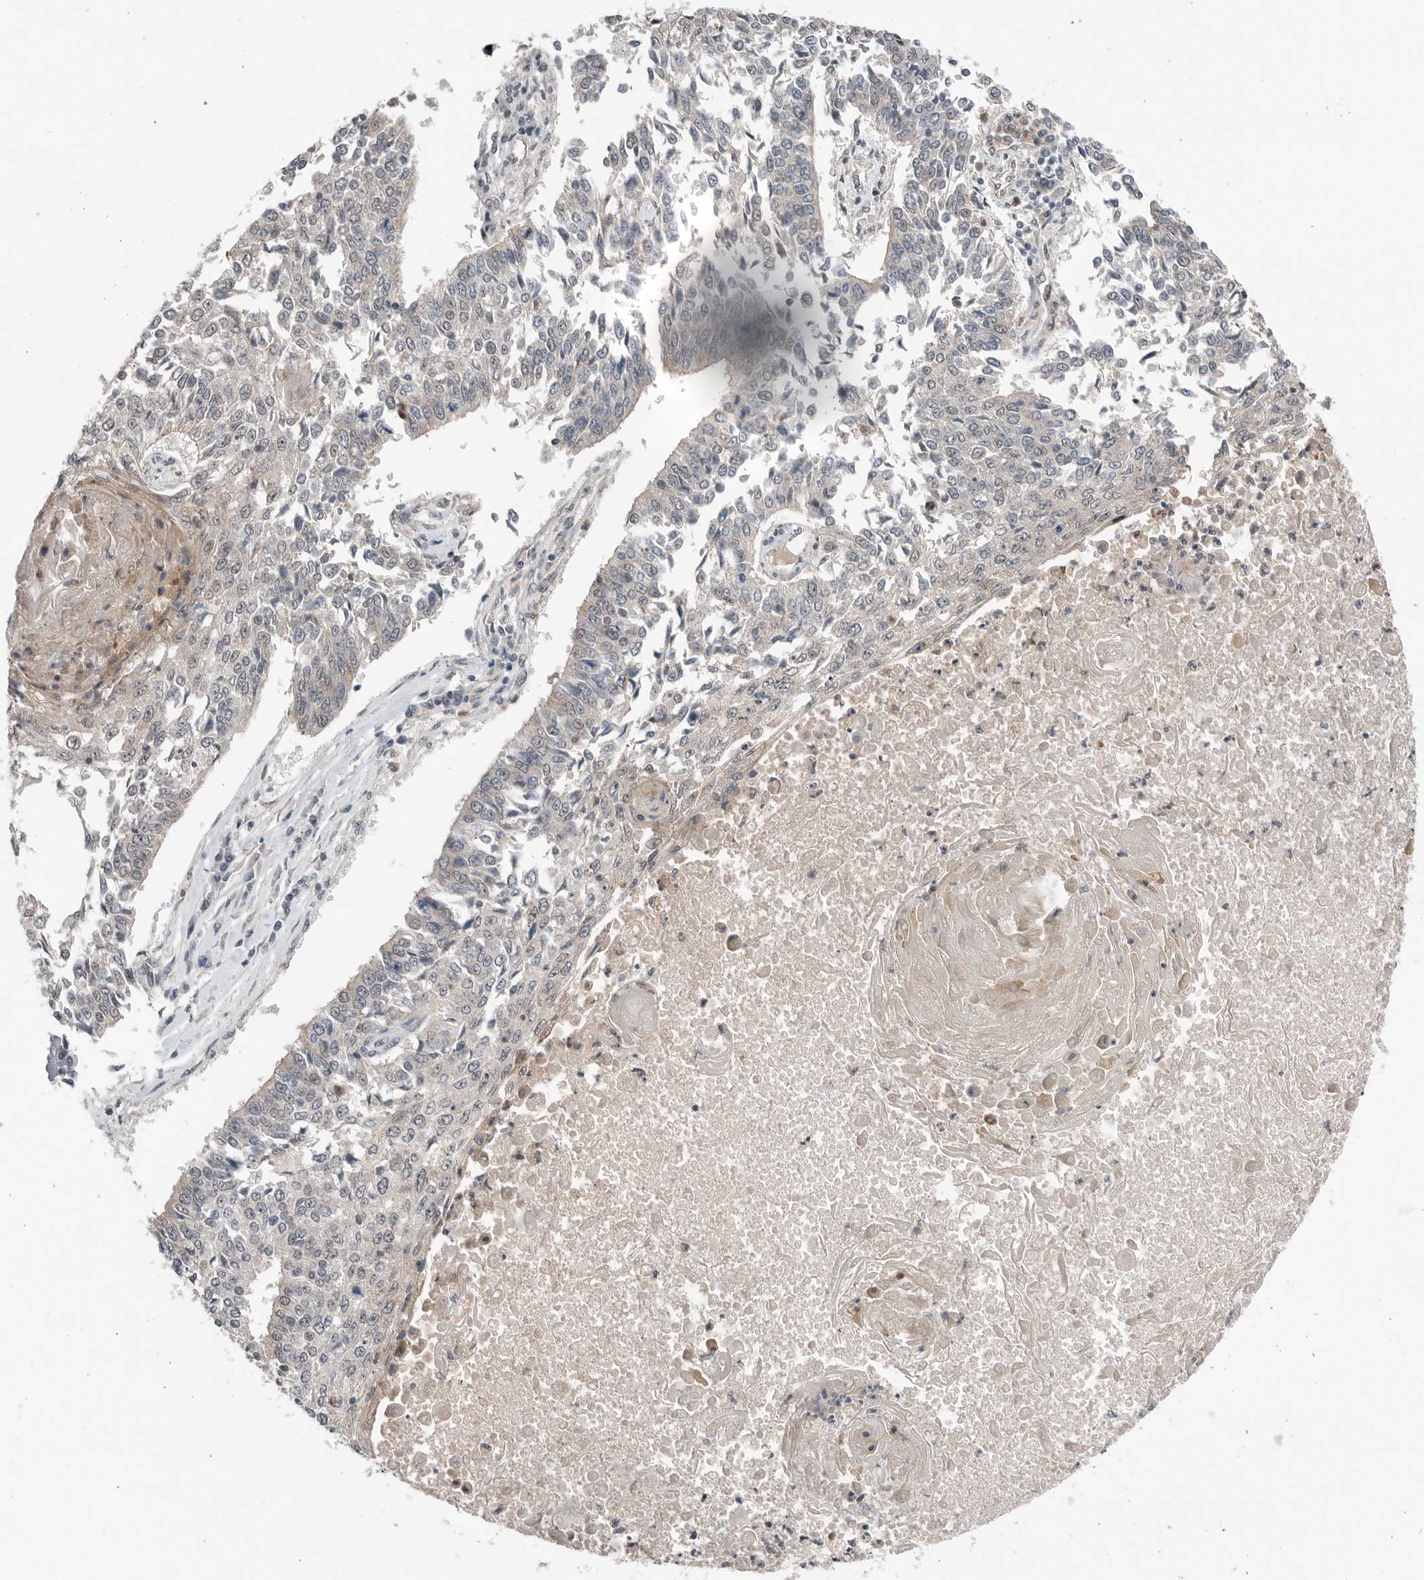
{"staining": {"intensity": "negative", "quantity": "none", "location": "none"}, "tissue": "lung cancer", "cell_type": "Tumor cells", "image_type": "cancer", "snomed": [{"axis": "morphology", "description": "Normal tissue, NOS"}, {"axis": "morphology", "description": "Squamous cell carcinoma, NOS"}, {"axis": "topography", "description": "Cartilage tissue"}, {"axis": "topography", "description": "Bronchus"}, {"axis": "topography", "description": "Lung"}, {"axis": "topography", "description": "Peripheral nerve tissue"}], "caption": "Immunohistochemical staining of squamous cell carcinoma (lung) displays no significant expression in tumor cells.", "gene": "NTAQ1", "patient": {"sex": "female", "age": 49}}